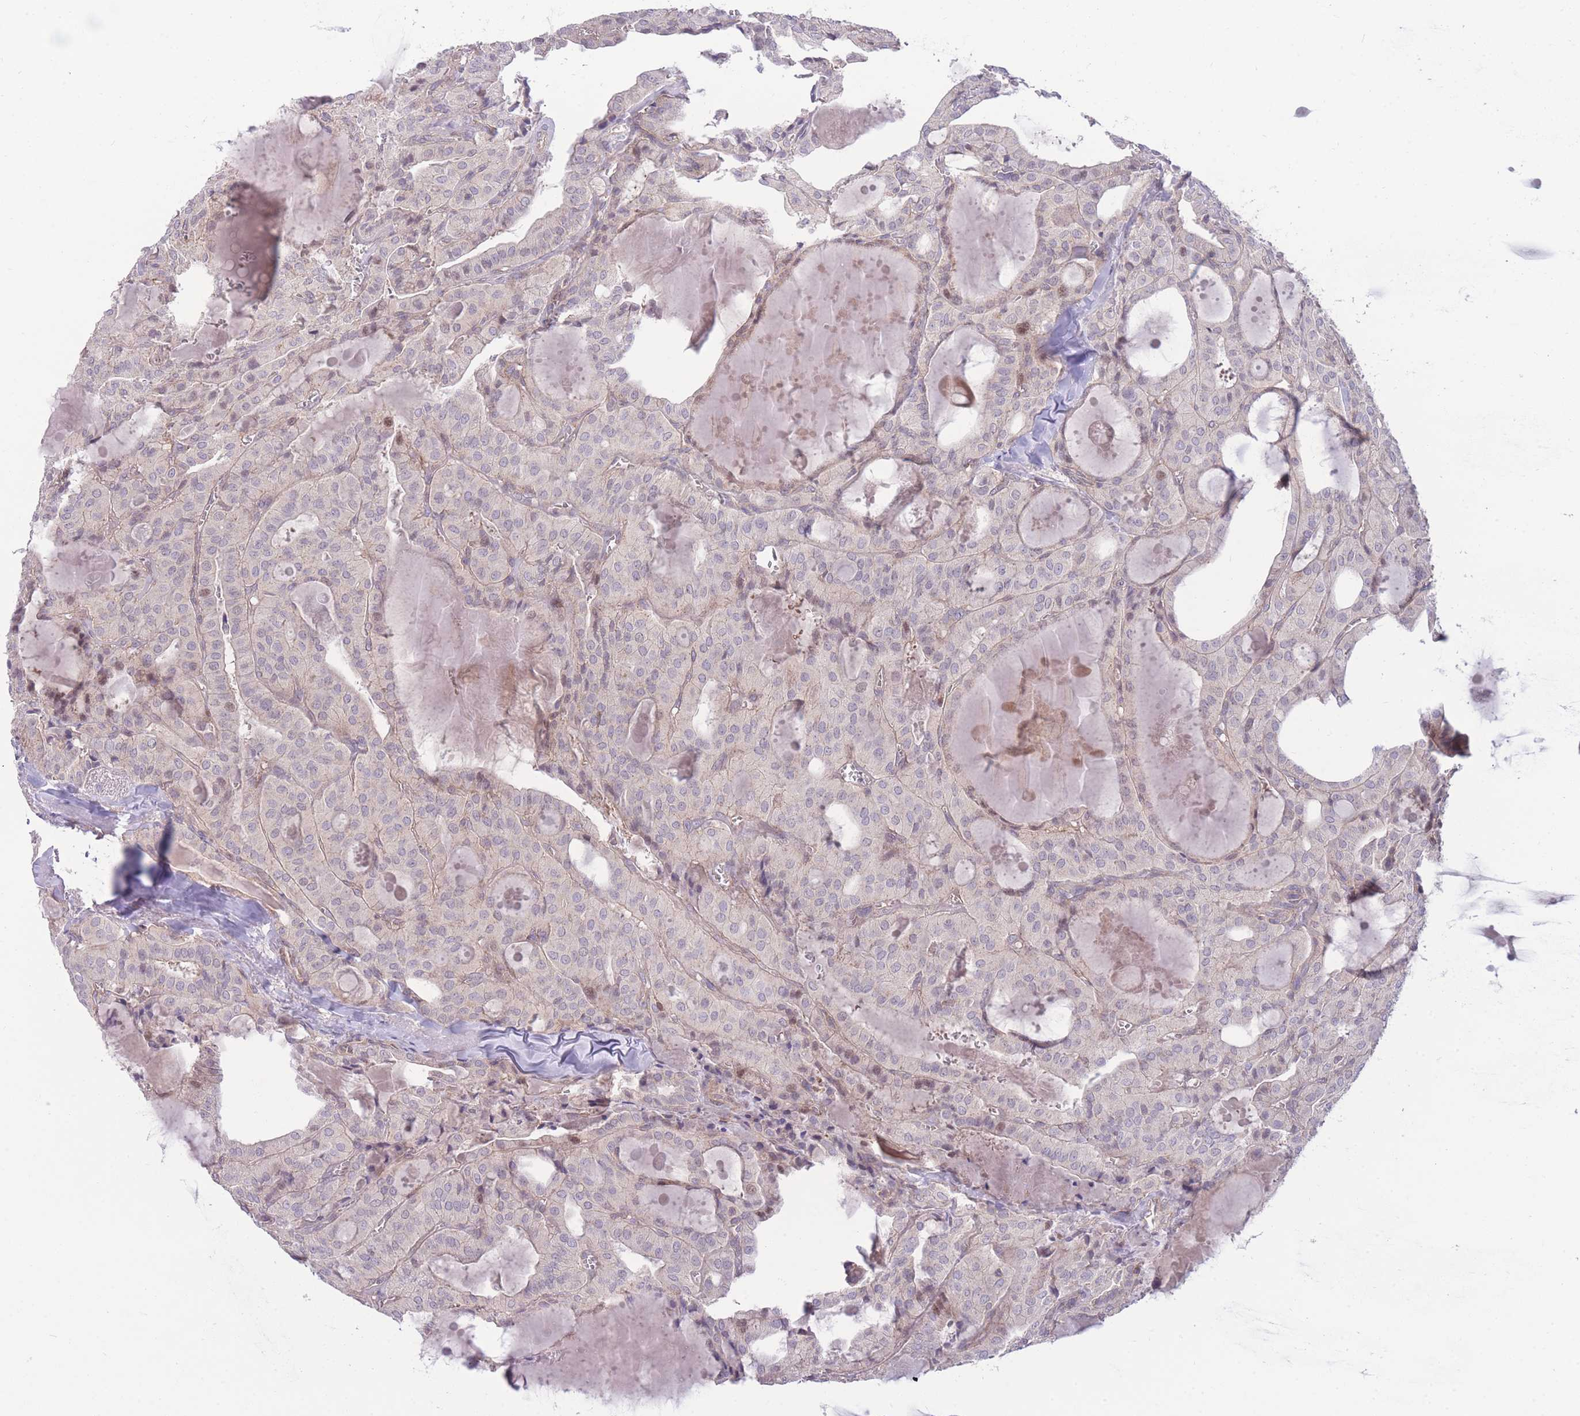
{"staining": {"intensity": "negative", "quantity": "none", "location": "none"}, "tissue": "thyroid cancer", "cell_type": "Tumor cells", "image_type": "cancer", "snomed": [{"axis": "morphology", "description": "Papillary adenocarcinoma, NOS"}, {"axis": "topography", "description": "Thyroid gland"}], "caption": "This is an immunohistochemistry micrograph of human thyroid papillary adenocarcinoma. There is no expression in tumor cells.", "gene": "RIC8A", "patient": {"sex": "male", "age": 52}}